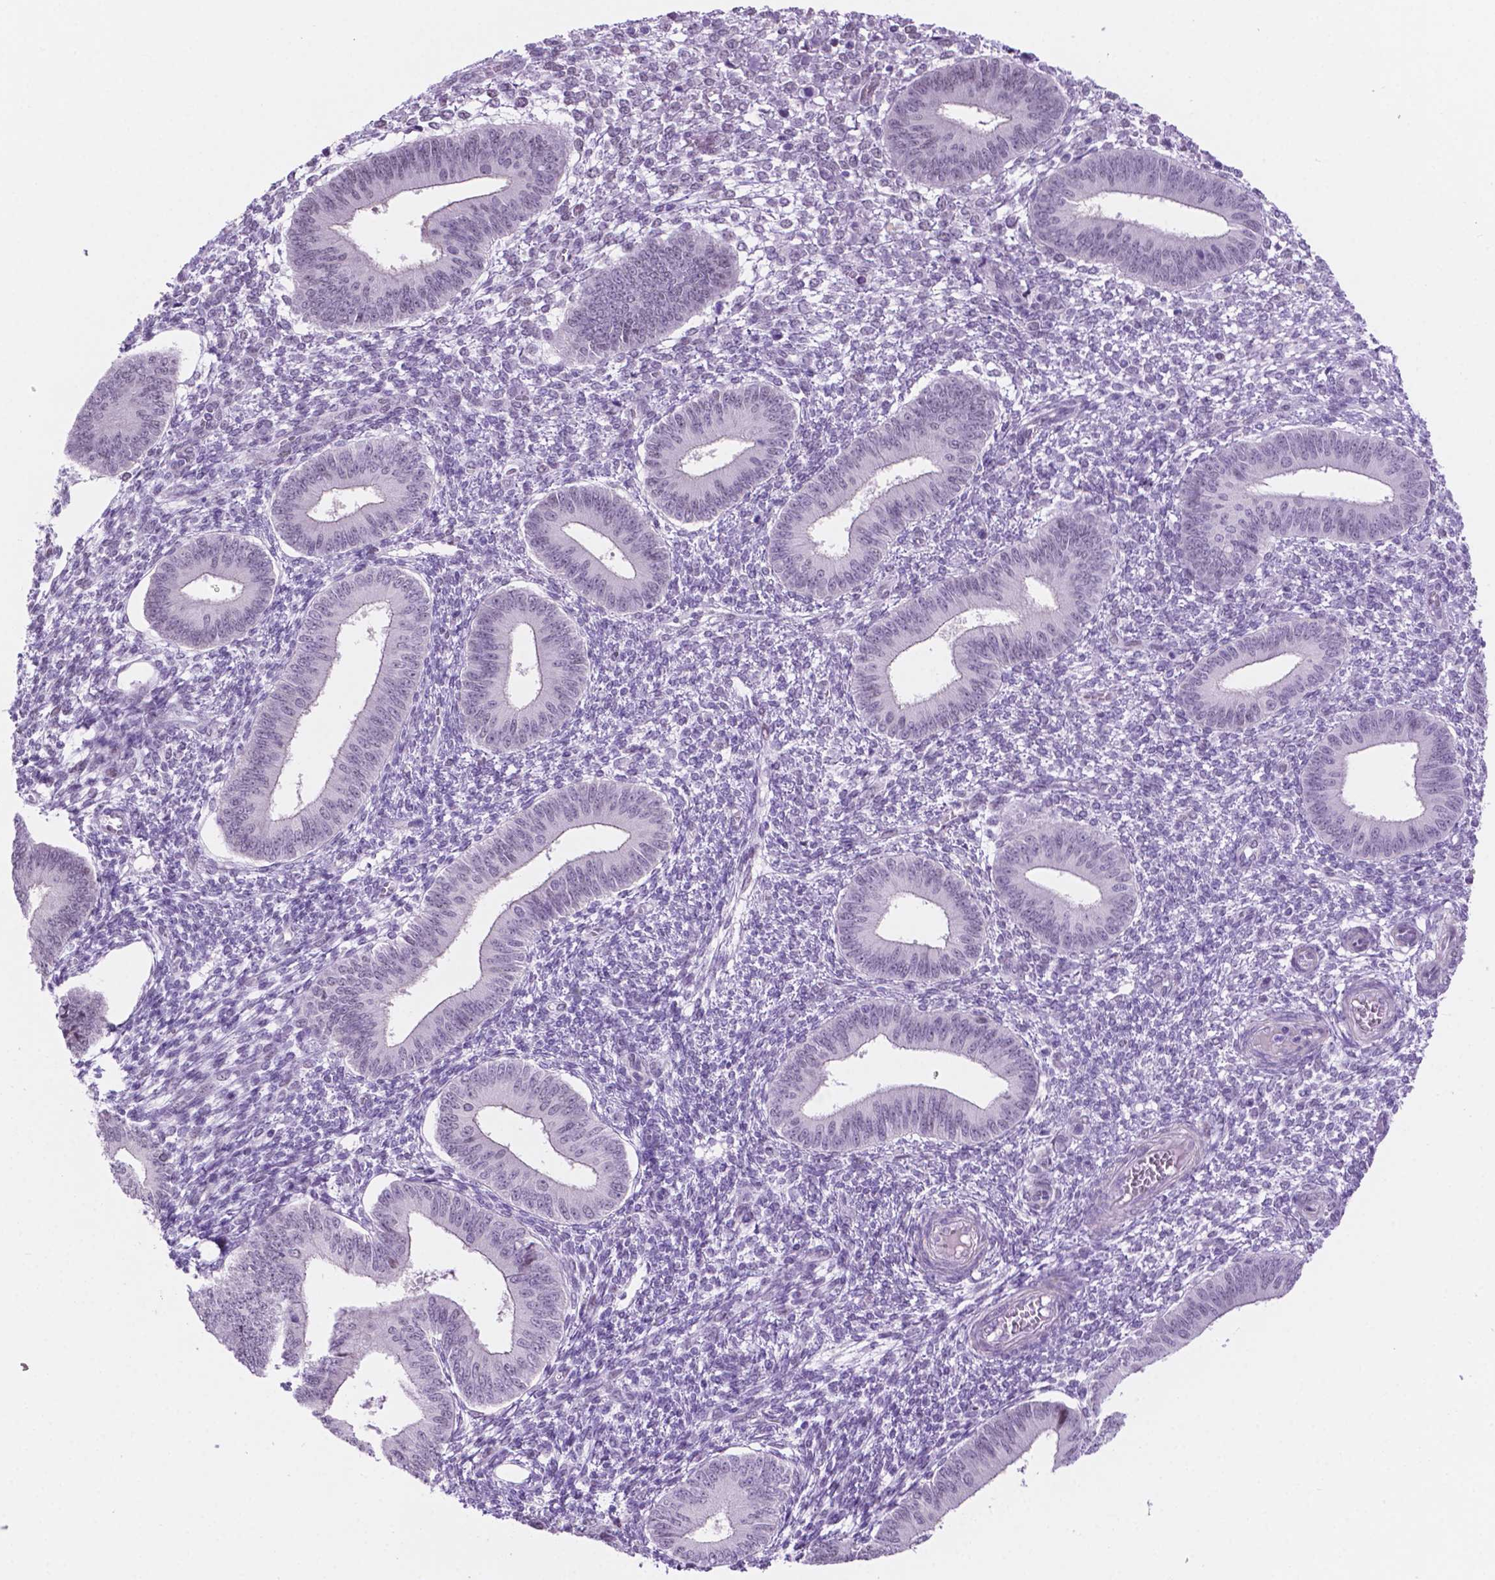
{"staining": {"intensity": "negative", "quantity": "none", "location": "none"}, "tissue": "endometrium", "cell_type": "Cells in endometrial stroma", "image_type": "normal", "snomed": [{"axis": "morphology", "description": "Normal tissue, NOS"}, {"axis": "topography", "description": "Endometrium"}], "caption": "Immunohistochemistry histopathology image of benign human endometrium stained for a protein (brown), which demonstrates no expression in cells in endometrial stroma. (DAB (3,3'-diaminobenzidine) immunohistochemistry (IHC) visualized using brightfield microscopy, high magnification).", "gene": "ACY3", "patient": {"sex": "female", "age": 42}}